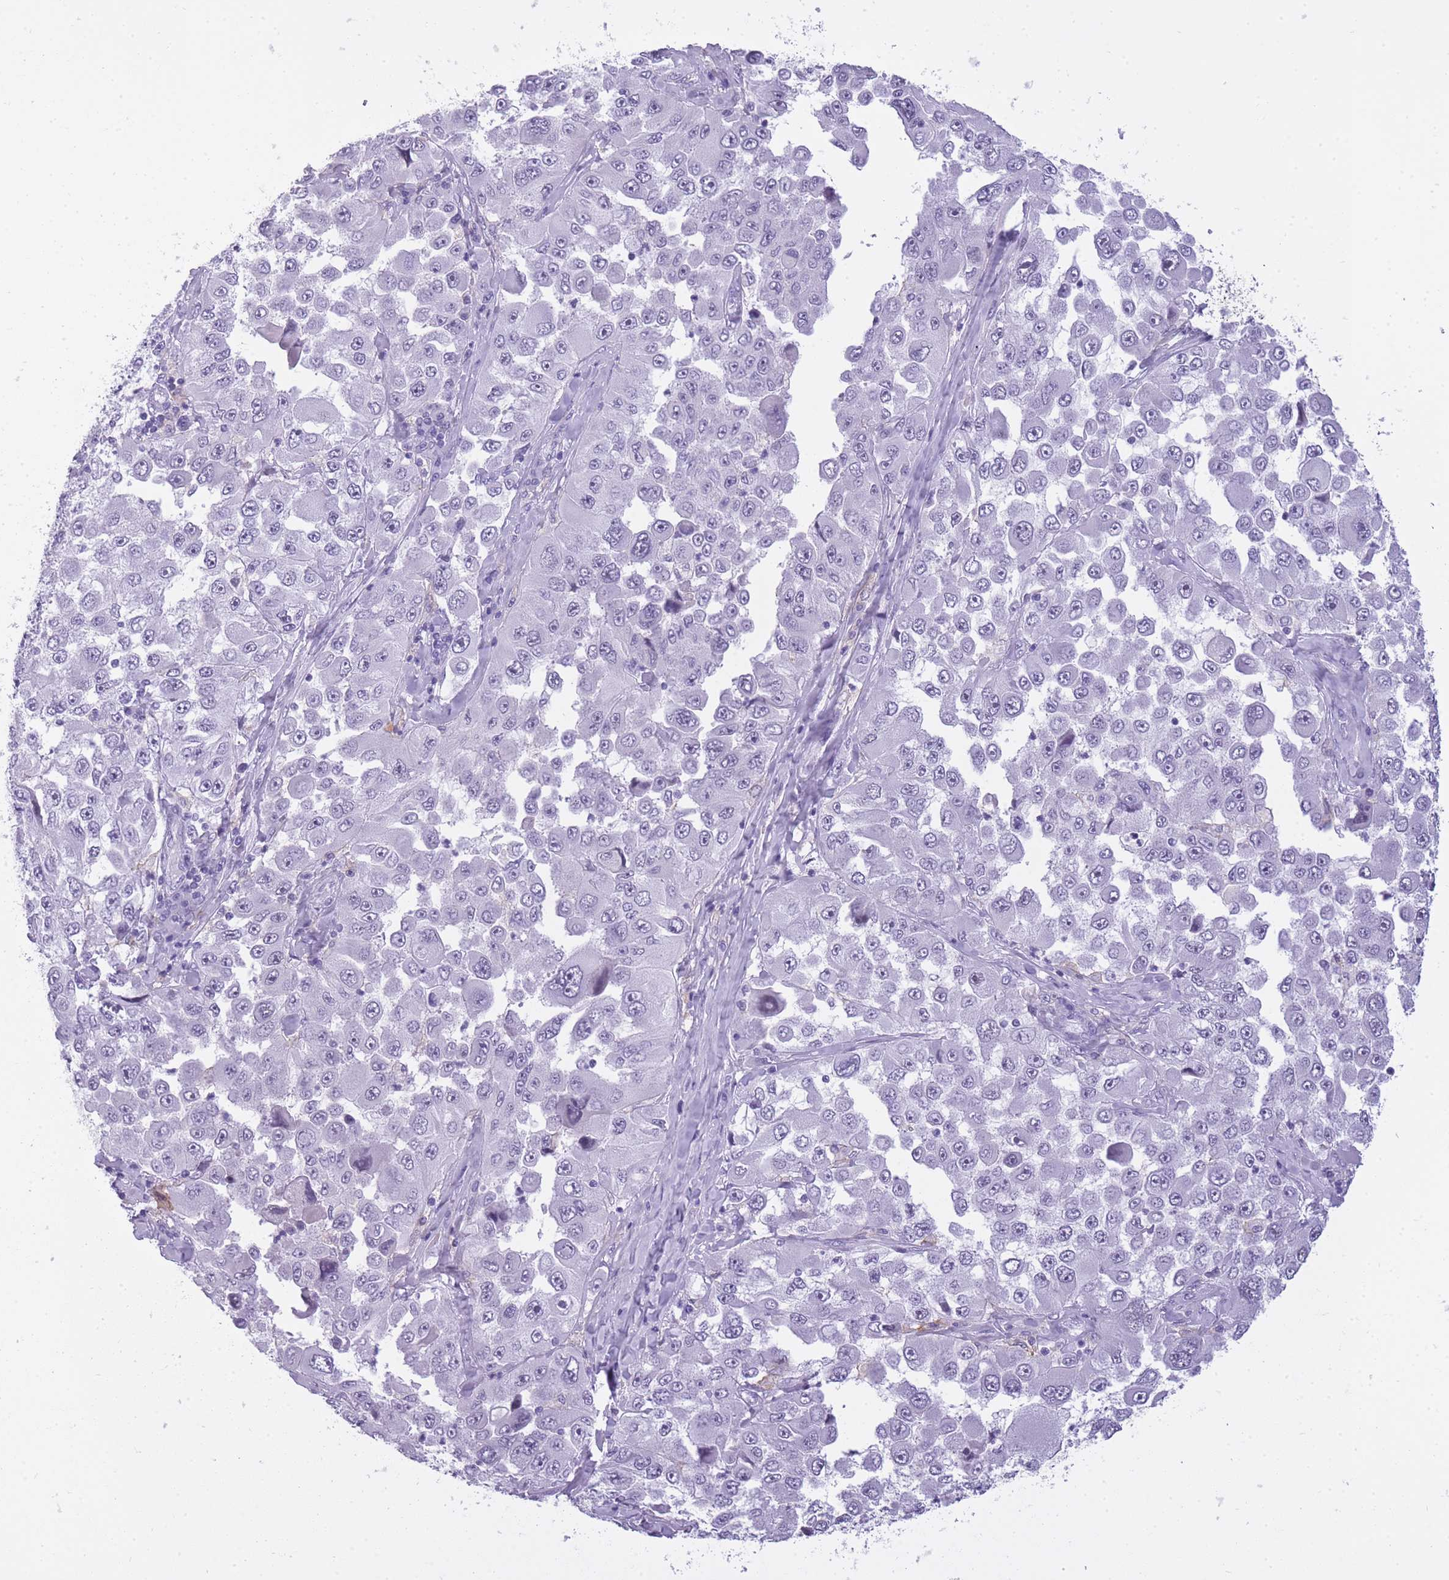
{"staining": {"intensity": "negative", "quantity": "none", "location": "none"}, "tissue": "melanoma", "cell_type": "Tumor cells", "image_type": "cancer", "snomed": [{"axis": "morphology", "description": "Malignant melanoma, Metastatic site"}, {"axis": "topography", "description": "Lymph node"}], "caption": "Human melanoma stained for a protein using IHC reveals no expression in tumor cells.", "gene": "RADX", "patient": {"sex": "male", "age": 62}}